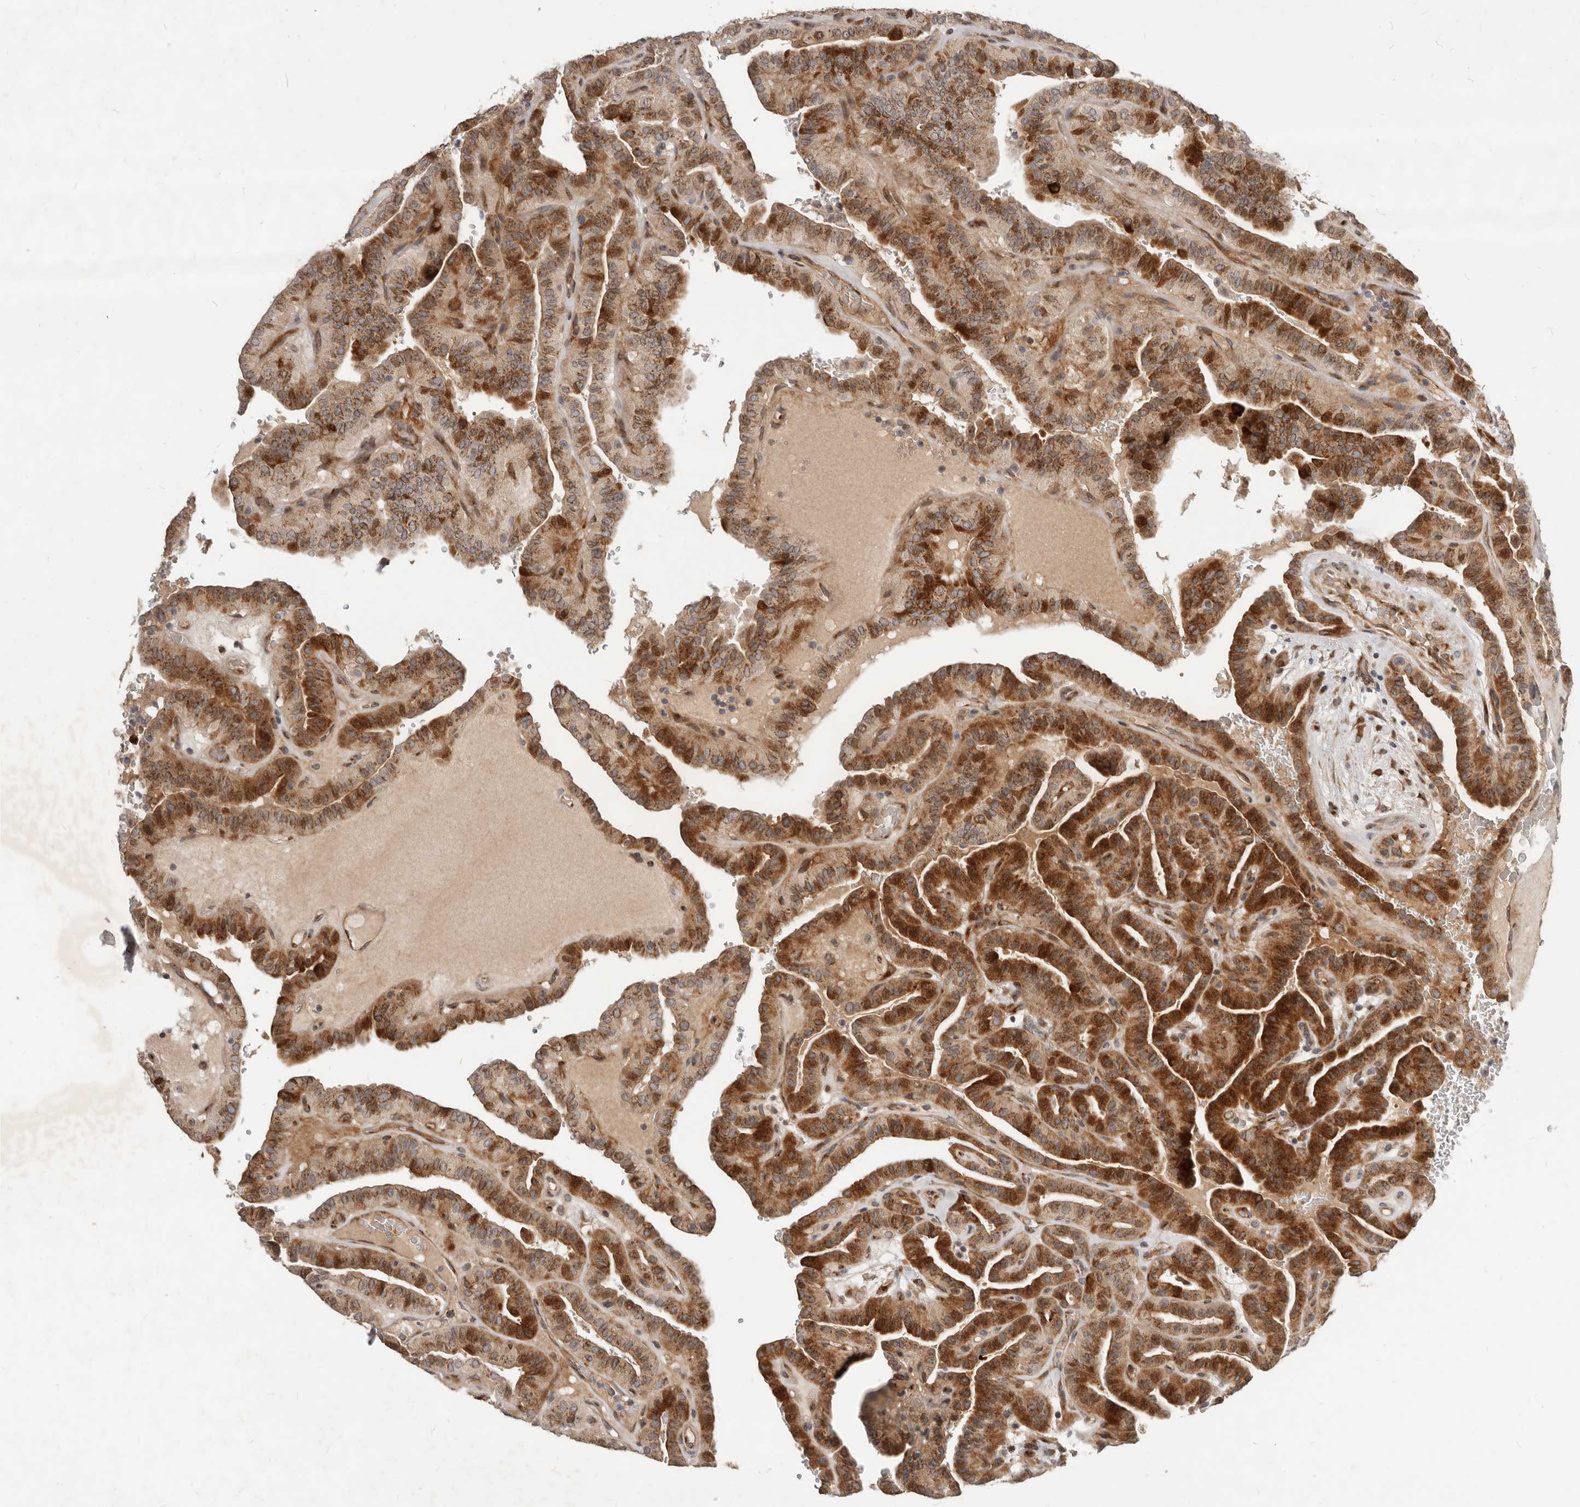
{"staining": {"intensity": "strong", "quantity": ">75%", "location": "cytoplasmic/membranous"}, "tissue": "thyroid cancer", "cell_type": "Tumor cells", "image_type": "cancer", "snomed": [{"axis": "morphology", "description": "Papillary adenocarcinoma, NOS"}, {"axis": "topography", "description": "Thyroid gland"}], "caption": "A high amount of strong cytoplasmic/membranous expression is seen in about >75% of tumor cells in thyroid cancer (papillary adenocarcinoma) tissue.", "gene": "NPY4R", "patient": {"sex": "male", "age": 77}}